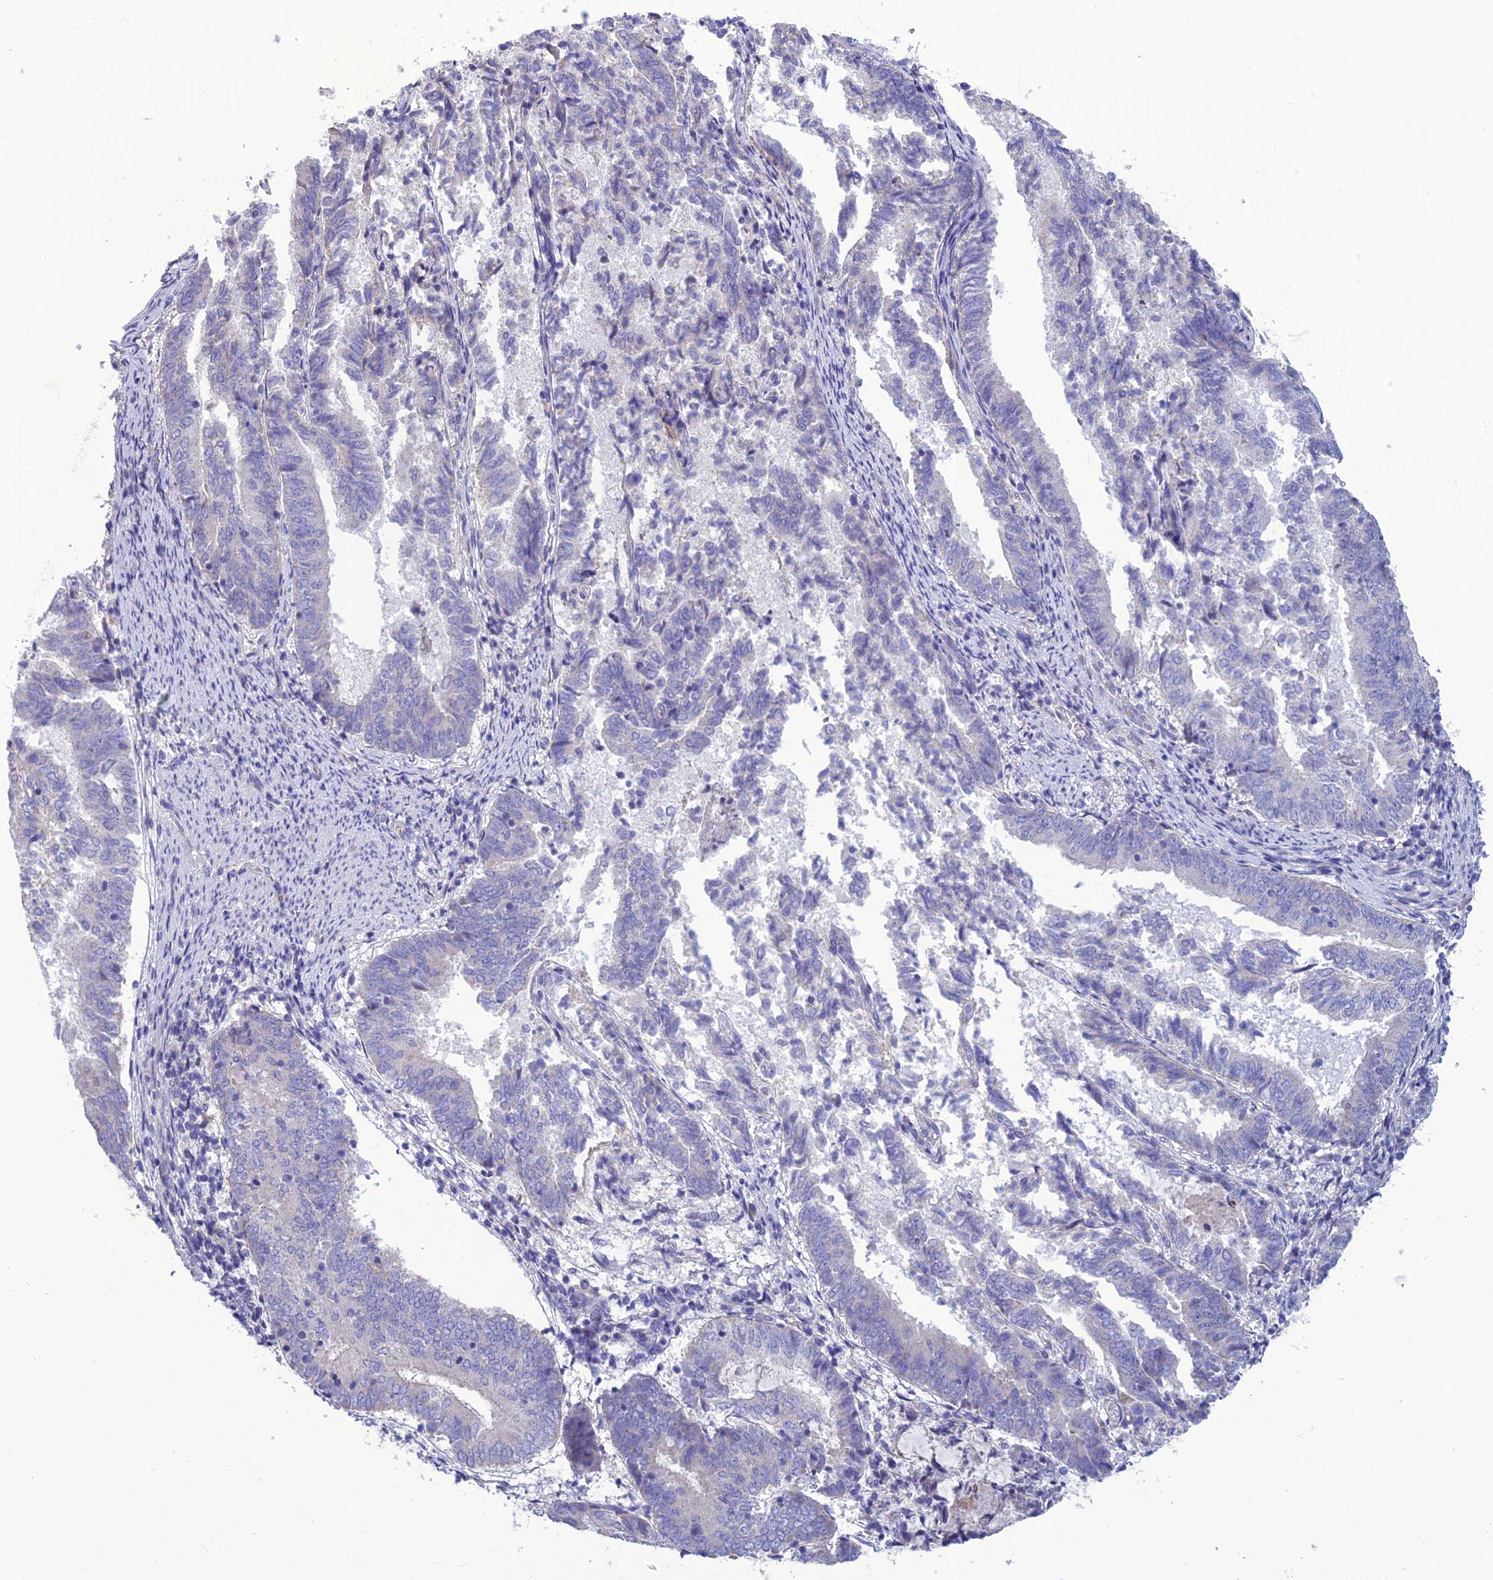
{"staining": {"intensity": "negative", "quantity": "none", "location": "none"}, "tissue": "endometrial cancer", "cell_type": "Tumor cells", "image_type": "cancer", "snomed": [{"axis": "morphology", "description": "Adenocarcinoma, NOS"}, {"axis": "topography", "description": "Endometrium"}], "caption": "IHC histopathology image of neoplastic tissue: adenocarcinoma (endometrial) stained with DAB (3,3'-diaminobenzidine) demonstrates no significant protein expression in tumor cells.", "gene": "BHMT2", "patient": {"sex": "female", "age": 80}}